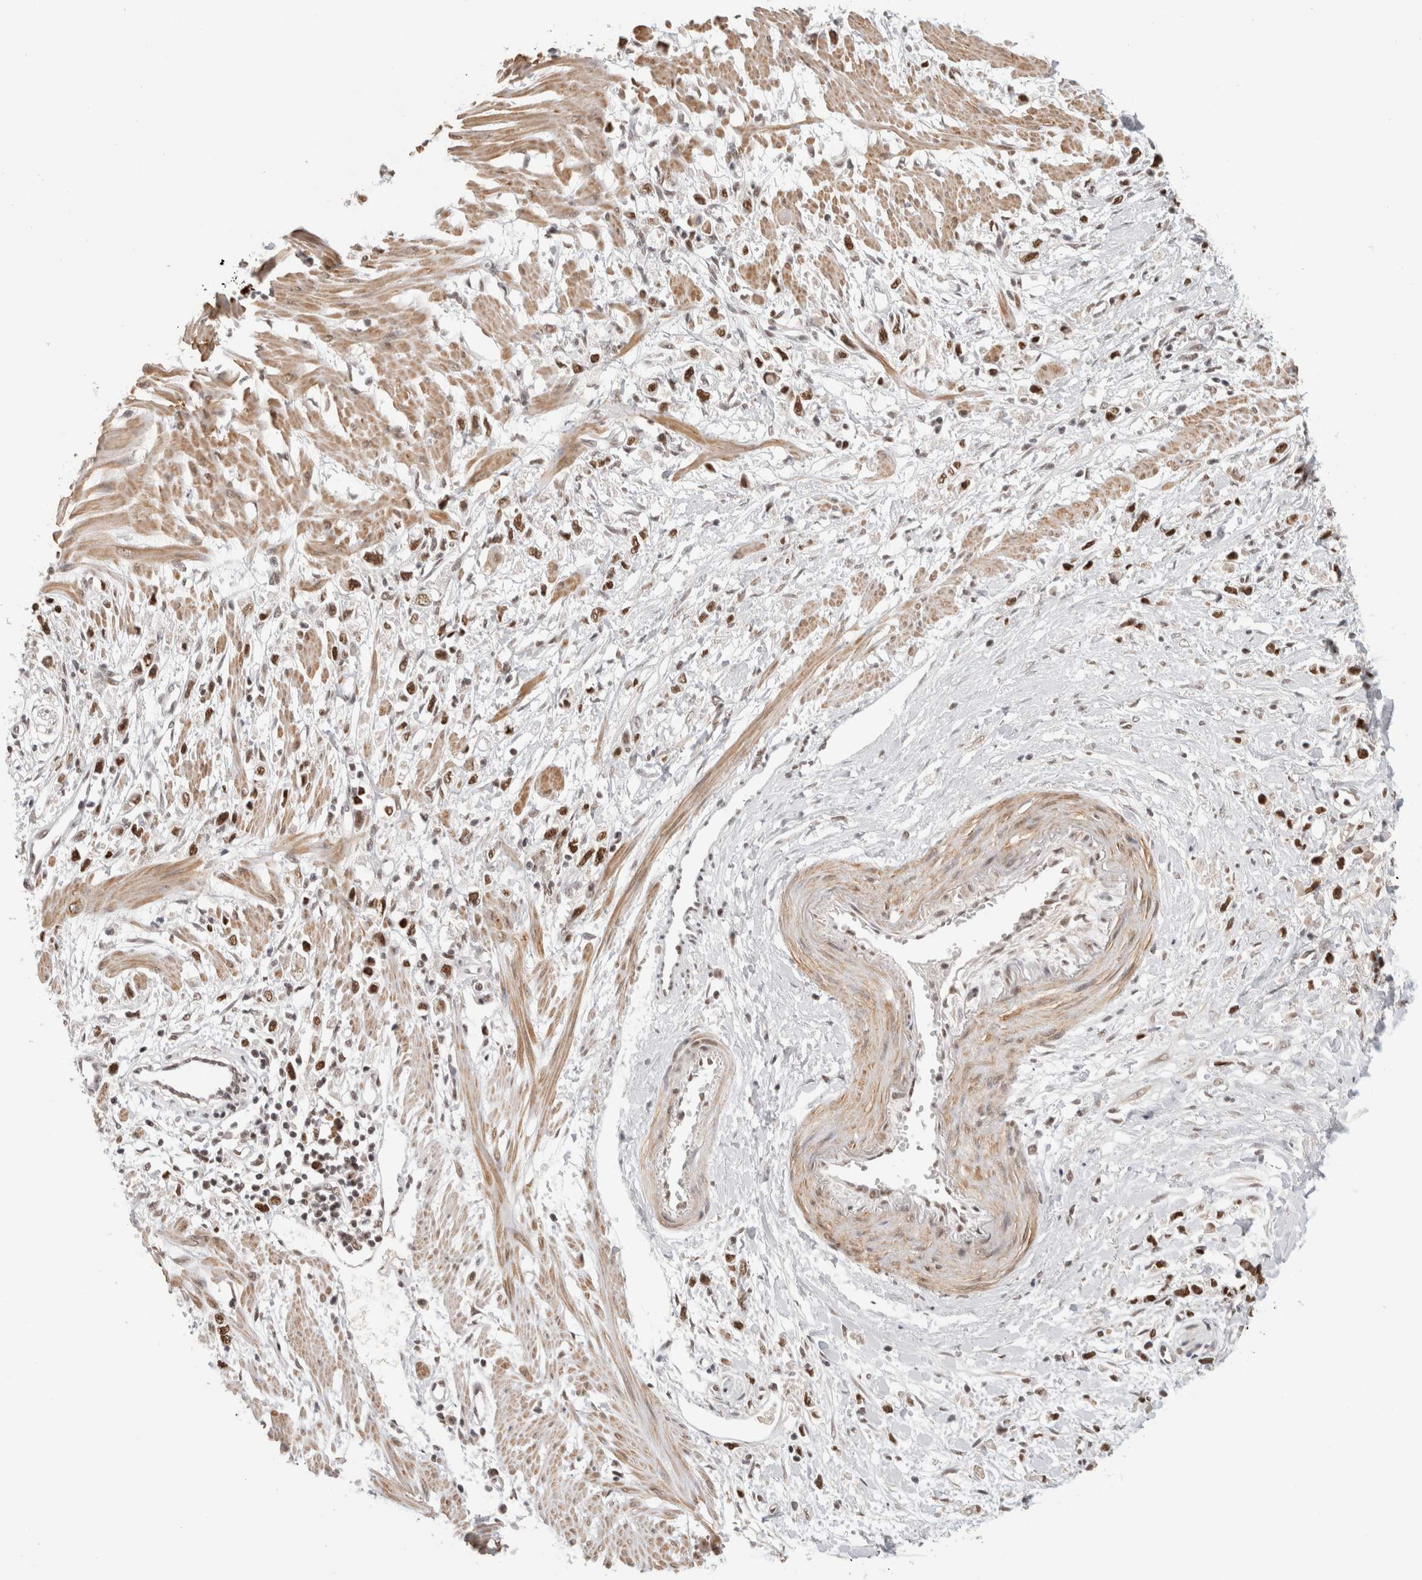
{"staining": {"intensity": "strong", "quantity": ">75%", "location": "nuclear"}, "tissue": "stomach cancer", "cell_type": "Tumor cells", "image_type": "cancer", "snomed": [{"axis": "morphology", "description": "Adenocarcinoma, NOS"}, {"axis": "topography", "description": "Stomach"}], "caption": "Immunohistochemistry of adenocarcinoma (stomach) exhibits high levels of strong nuclear positivity in about >75% of tumor cells.", "gene": "ZNF830", "patient": {"sex": "female", "age": 59}}